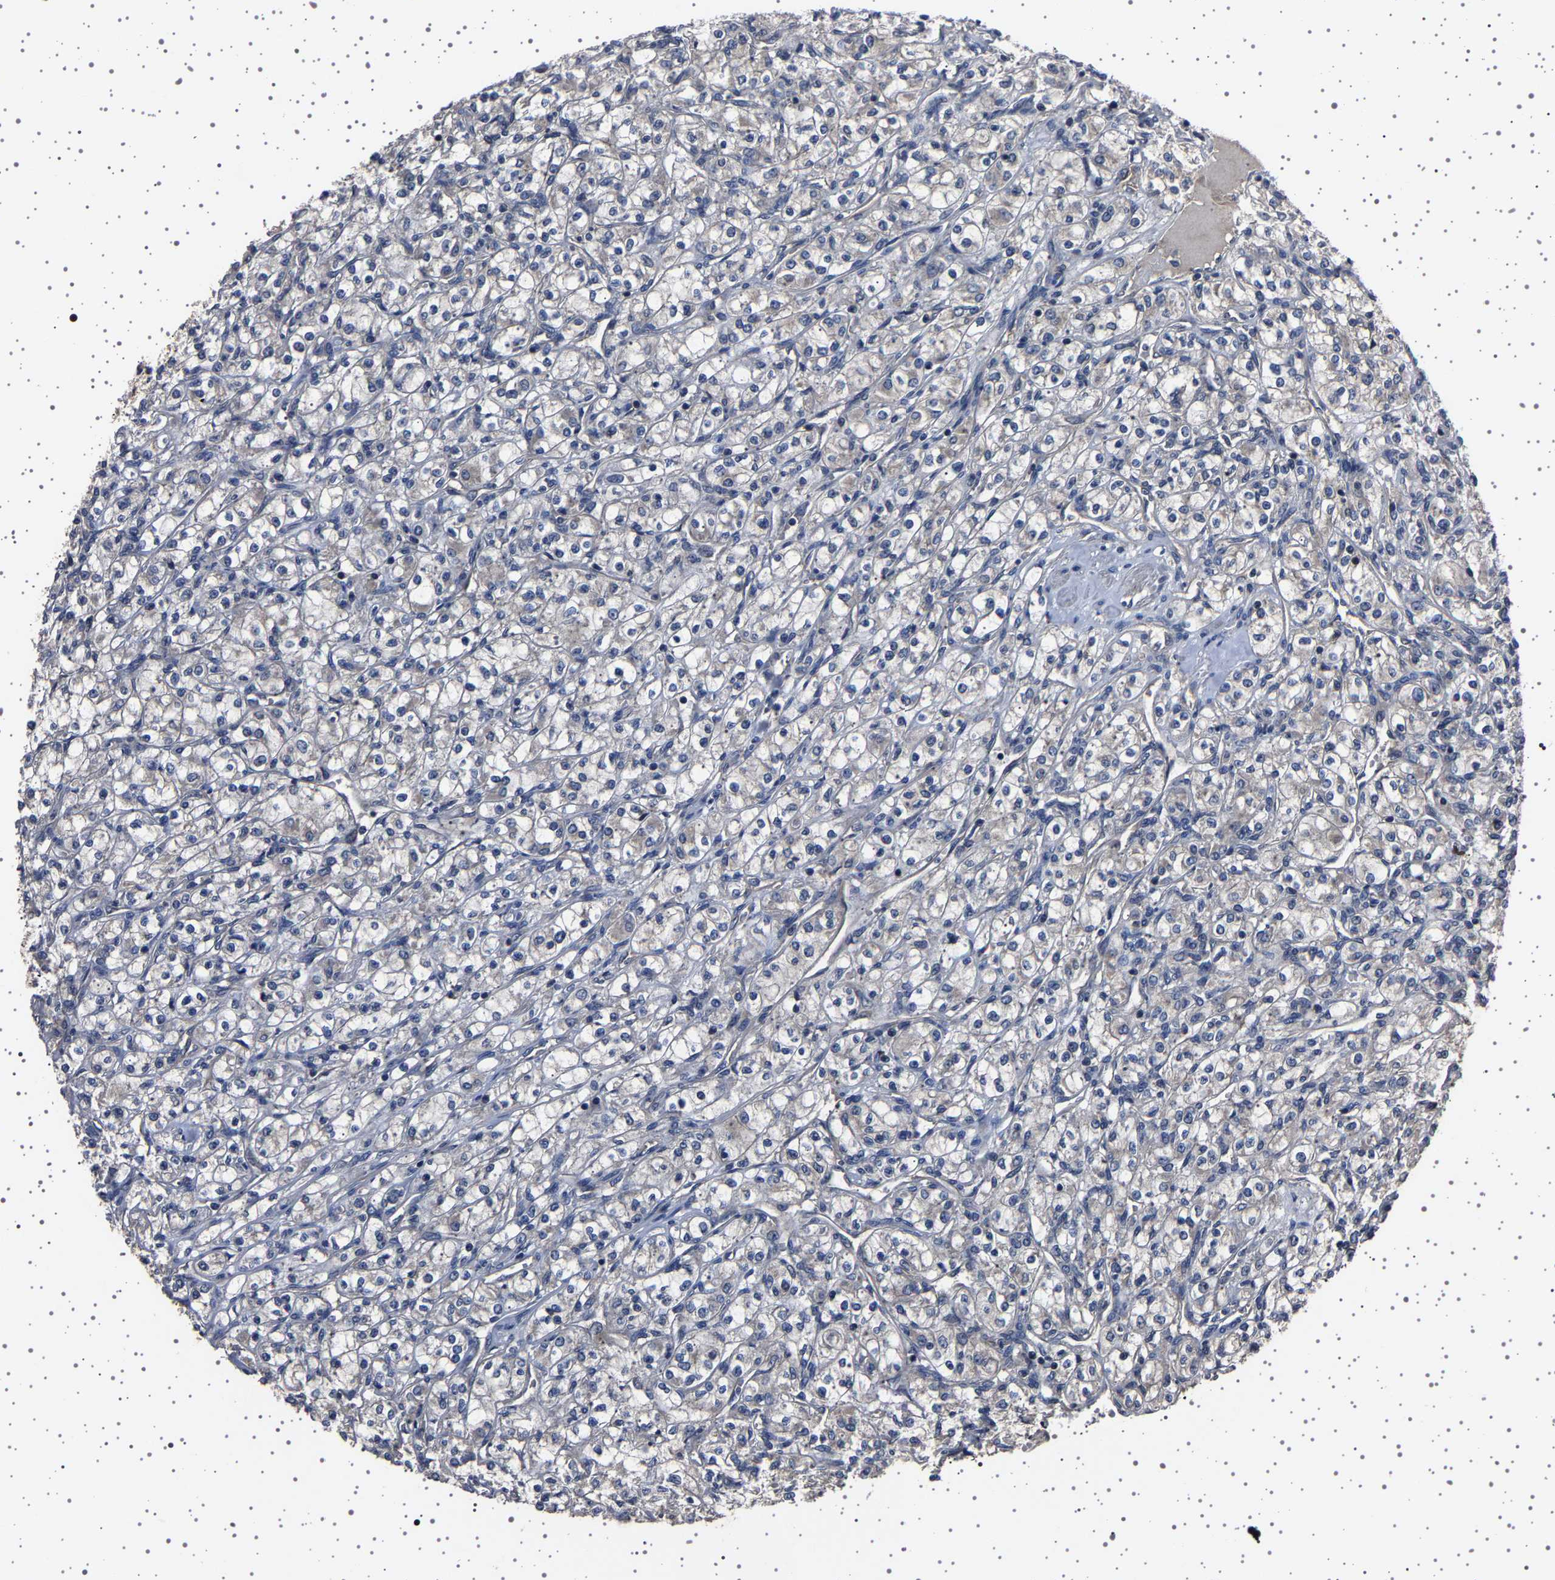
{"staining": {"intensity": "negative", "quantity": "none", "location": "none"}, "tissue": "renal cancer", "cell_type": "Tumor cells", "image_type": "cancer", "snomed": [{"axis": "morphology", "description": "Adenocarcinoma, NOS"}, {"axis": "topography", "description": "Kidney"}], "caption": "Protein analysis of renal cancer (adenocarcinoma) displays no significant positivity in tumor cells.", "gene": "NCKAP1", "patient": {"sex": "male", "age": 77}}